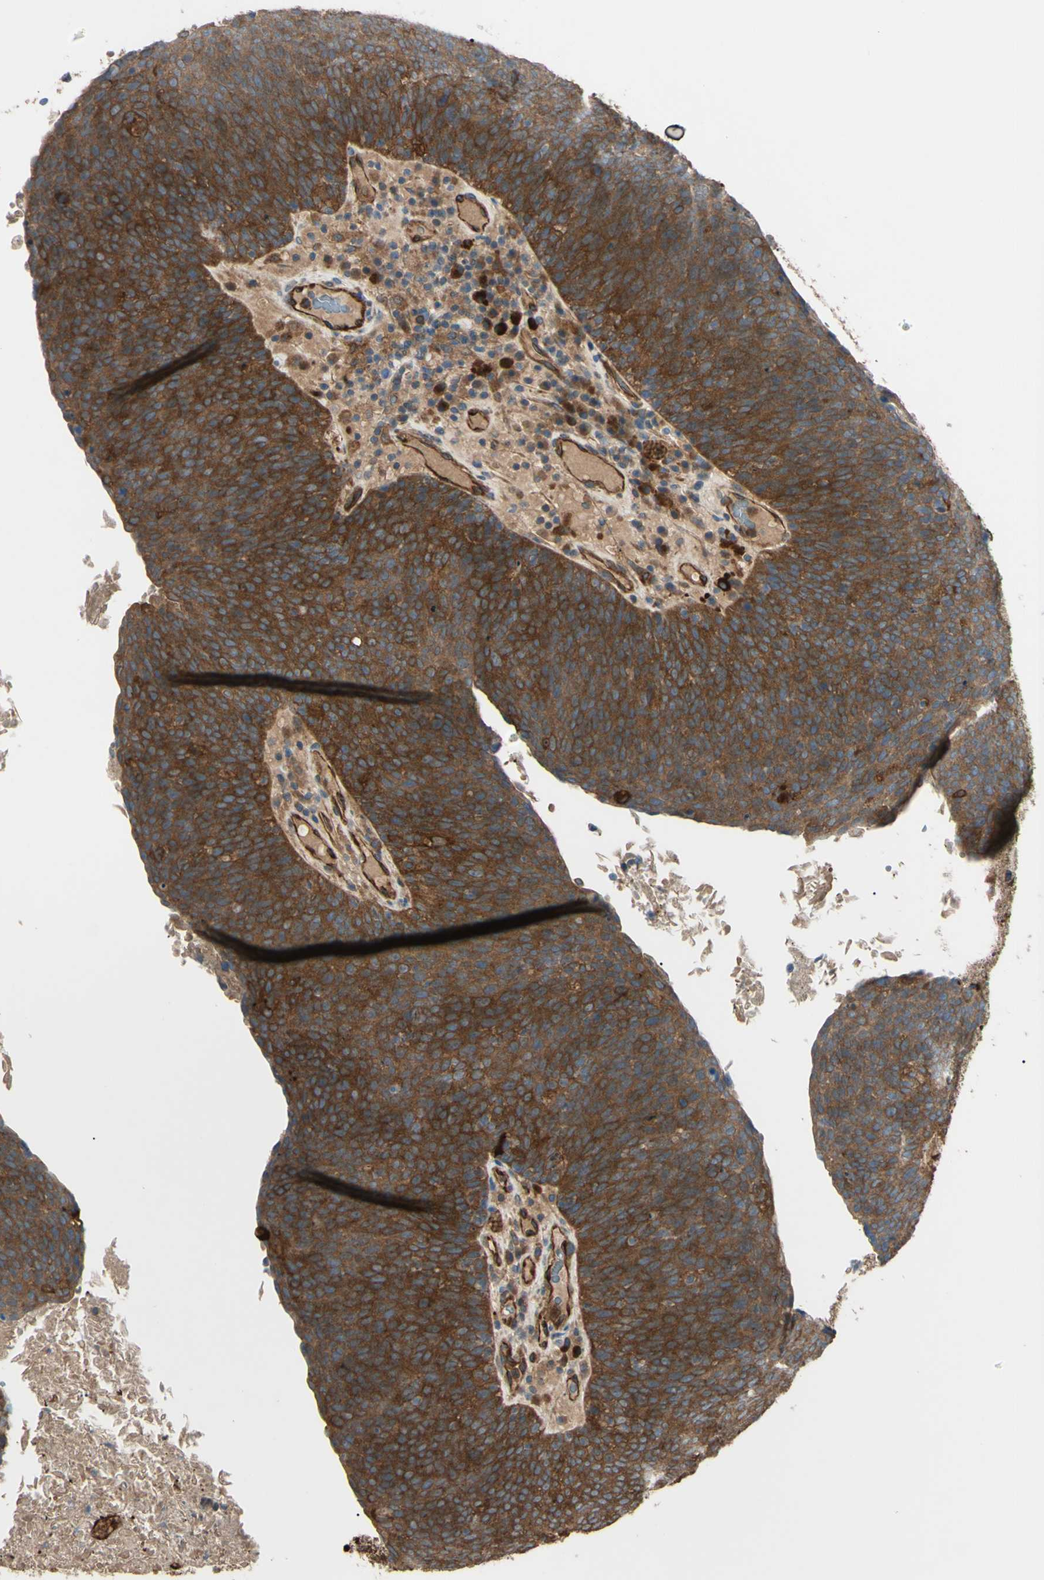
{"staining": {"intensity": "strong", "quantity": ">75%", "location": "cytoplasmic/membranous"}, "tissue": "head and neck cancer", "cell_type": "Tumor cells", "image_type": "cancer", "snomed": [{"axis": "morphology", "description": "Squamous cell carcinoma, NOS"}, {"axis": "morphology", "description": "Squamous cell carcinoma, metastatic, NOS"}, {"axis": "topography", "description": "Lymph node"}, {"axis": "topography", "description": "Head-Neck"}], "caption": "IHC micrograph of neoplastic tissue: head and neck cancer (metastatic squamous cell carcinoma) stained using IHC displays high levels of strong protein expression localized specifically in the cytoplasmic/membranous of tumor cells, appearing as a cytoplasmic/membranous brown color.", "gene": "PTPN12", "patient": {"sex": "male", "age": 62}}